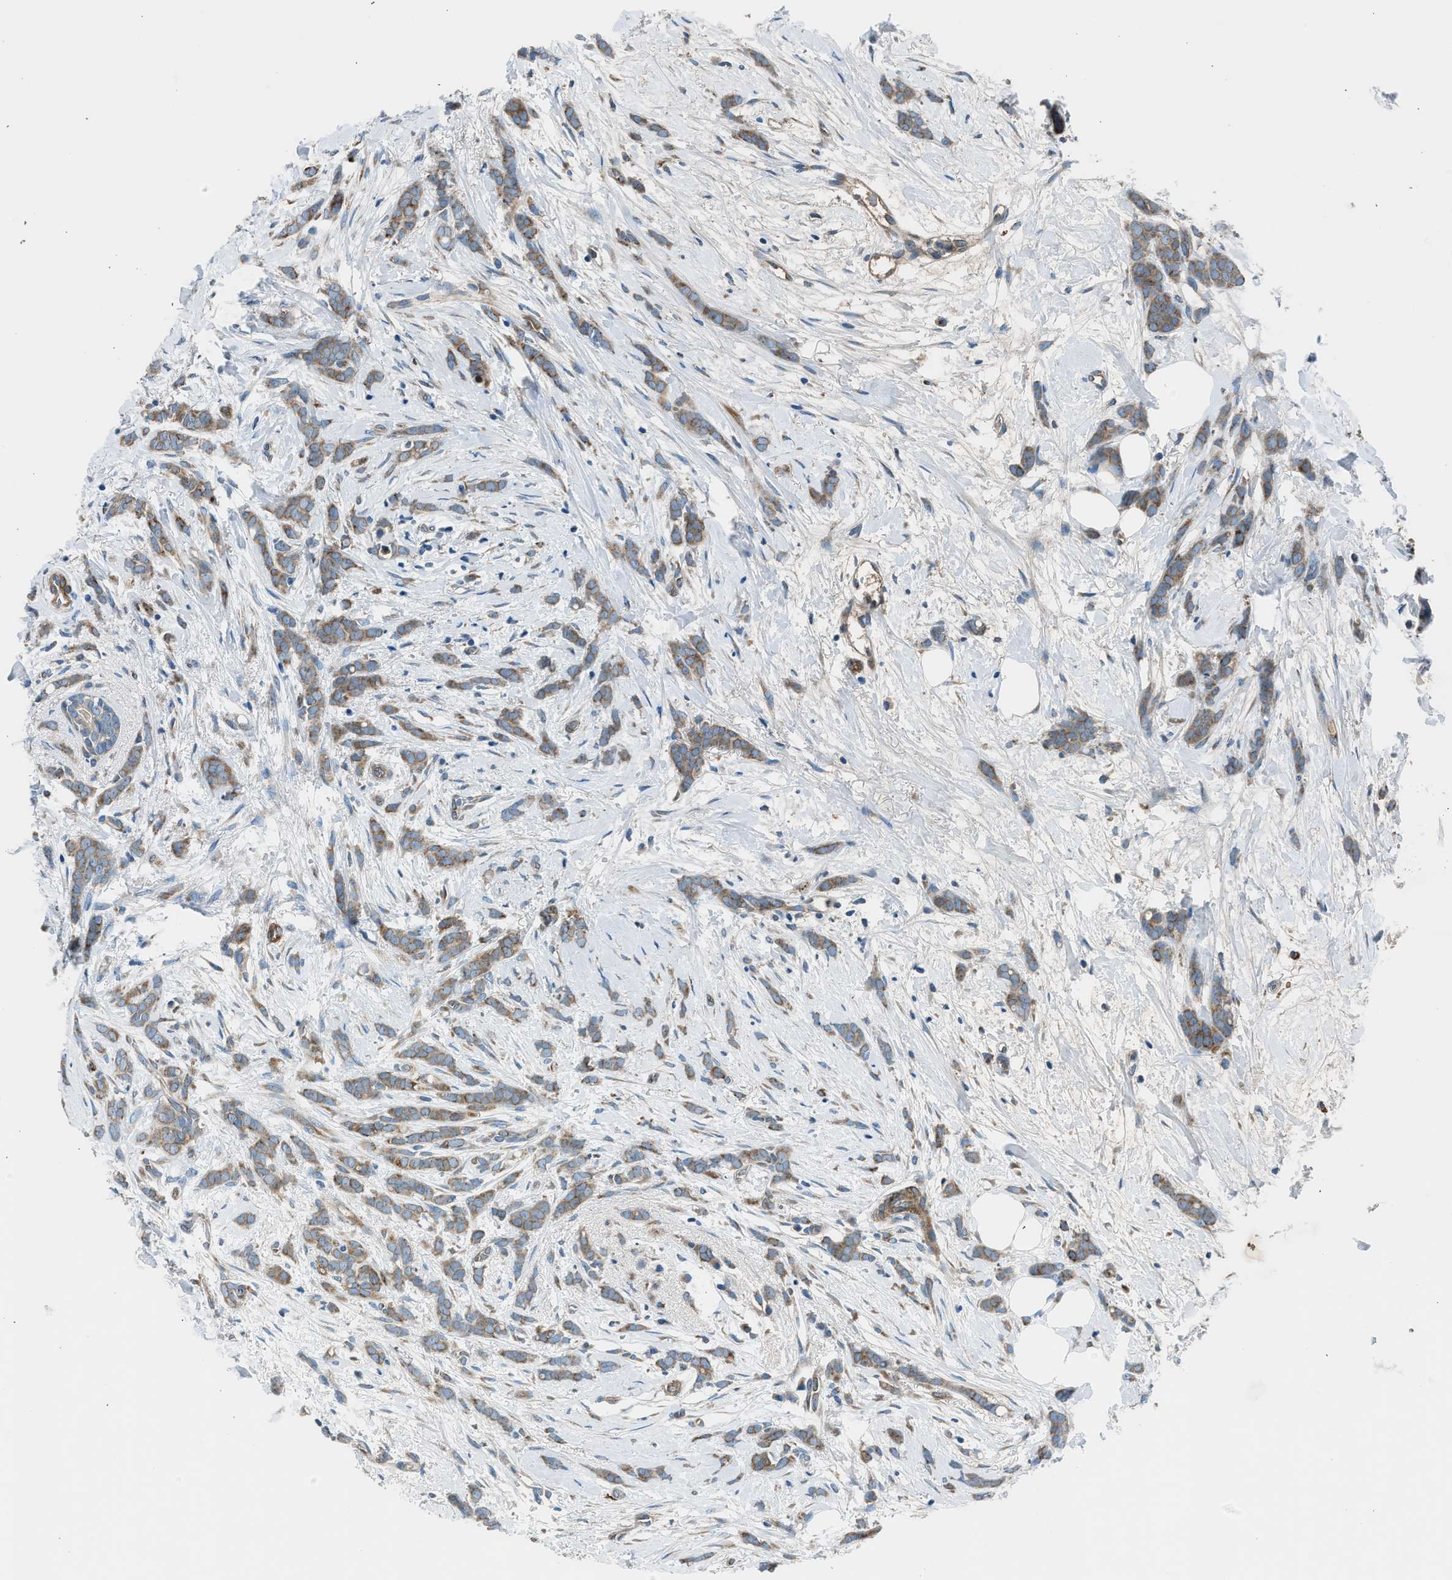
{"staining": {"intensity": "weak", "quantity": ">75%", "location": "cytoplasmic/membranous"}, "tissue": "breast cancer", "cell_type": "Tumor cells", "image_type": "cancer", "snomed": [{"axis": "morphology", "description": "Lobular carcinoma, in situ"}, {"axis": "morphology", "description": "Lobular carcinoma"}, {"axis": "topography", "description": "Breast"}], "caption": "Brown immunohistochemical staining in breast cancer (lobular carcinoma) displays weak cytoplasmic/membranous staining in approximately >75% of tumor cells.", "gene": "LMBR1", "patient": {"sex": "female", "age": 41}}